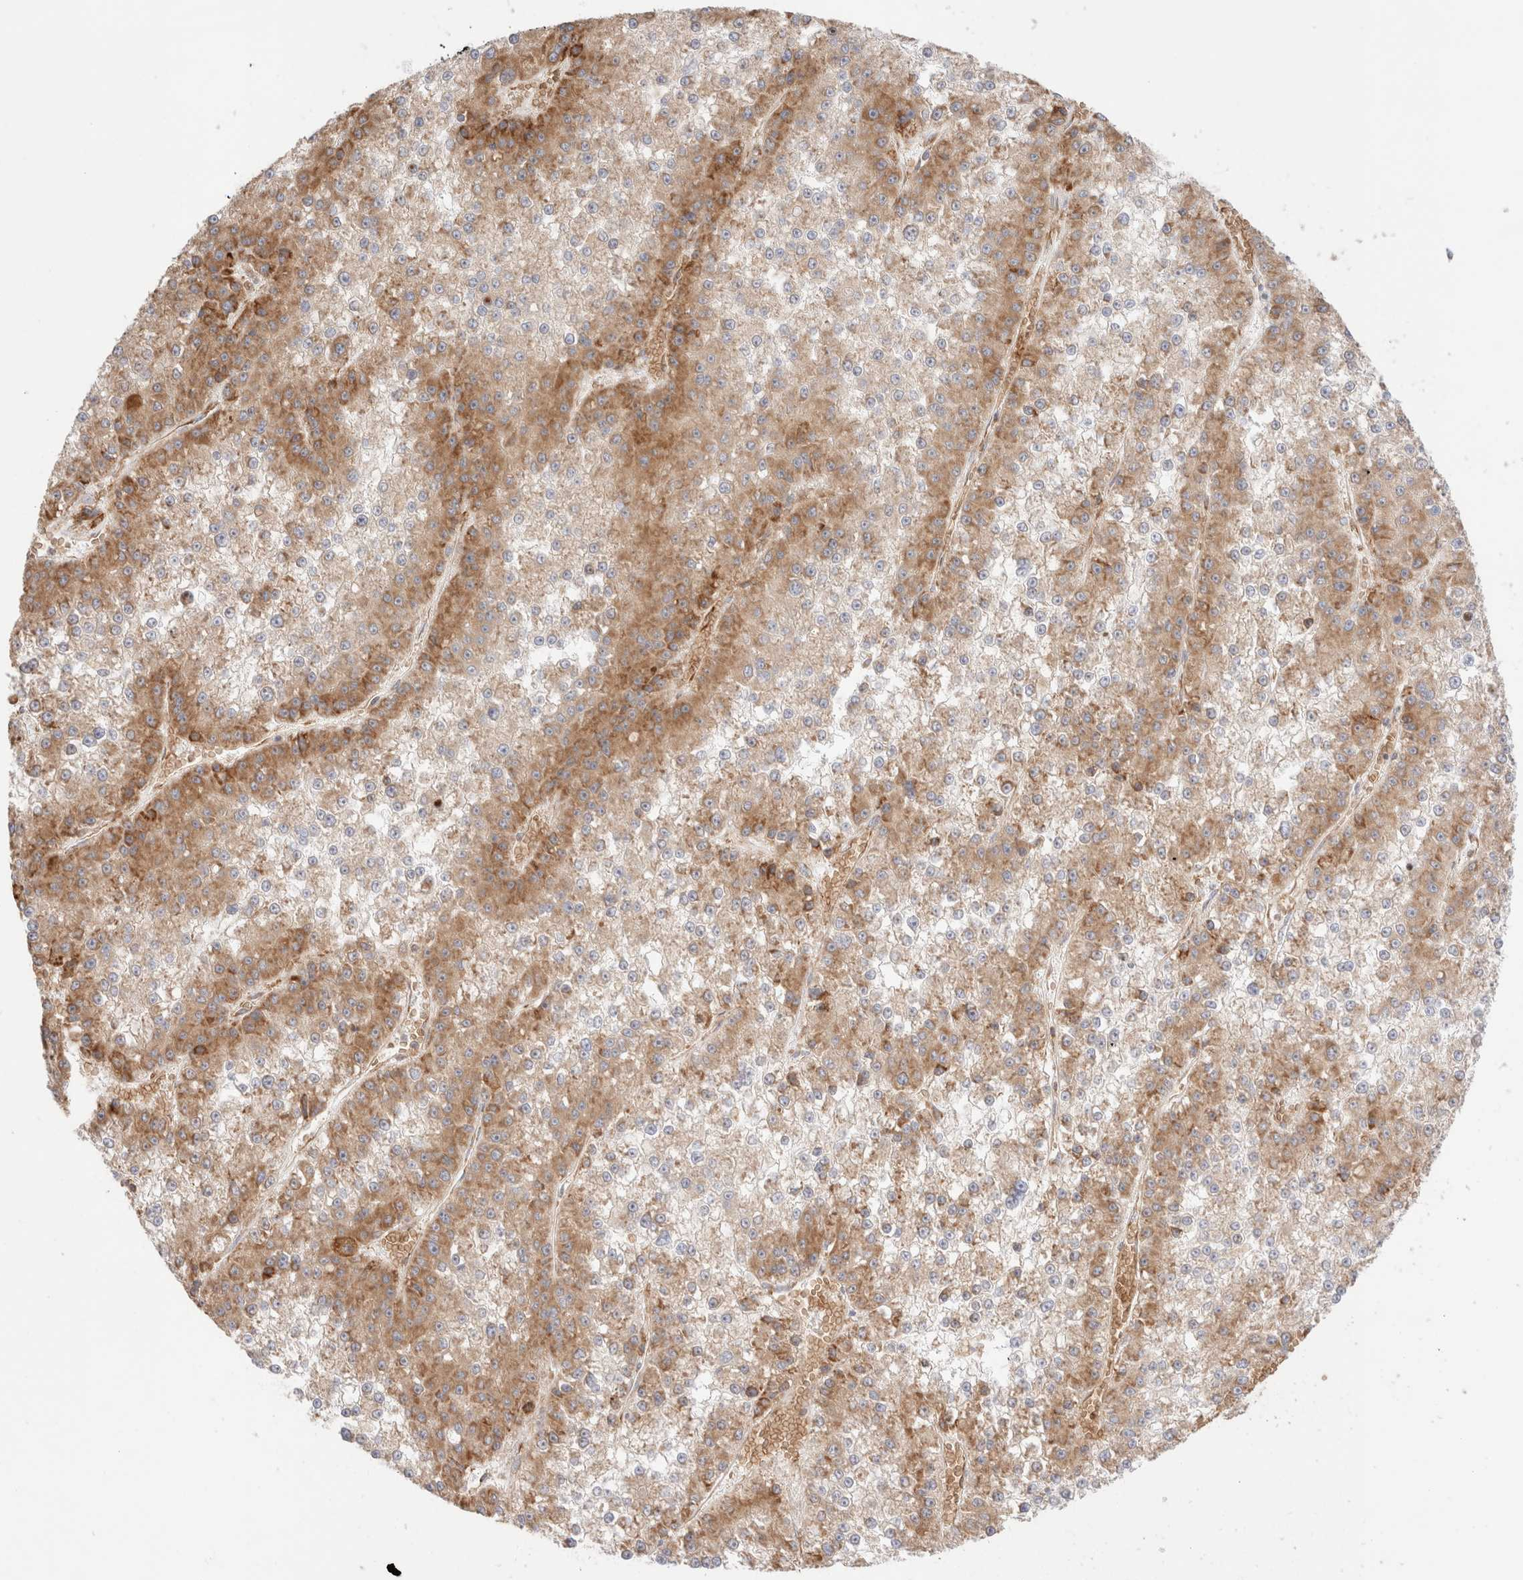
{"staining": {"intensity": "moderate", "quantity": "25%-75%", "location": "cytoplasmic/membranous"}, "tissue": "liver cancer", "cell_type": "Tumor cells", "image_type": "cancer", "snomed": [{"axis": "morphology", "description": "Carcinoma, Hepatocellular, NOS"}, {"axis": "topography", "description": "Liver"}], "caption": "Immunohistochemical staining of human hepatocellular carcinoma (liver) reveals moderate cytoplasmic/membranous protein expression in approximately 25%-75% of tumor cells. Nuclei are stained in blue.", "gene": "UTS2B", "patient": {"sex": "female", "age": 73}}